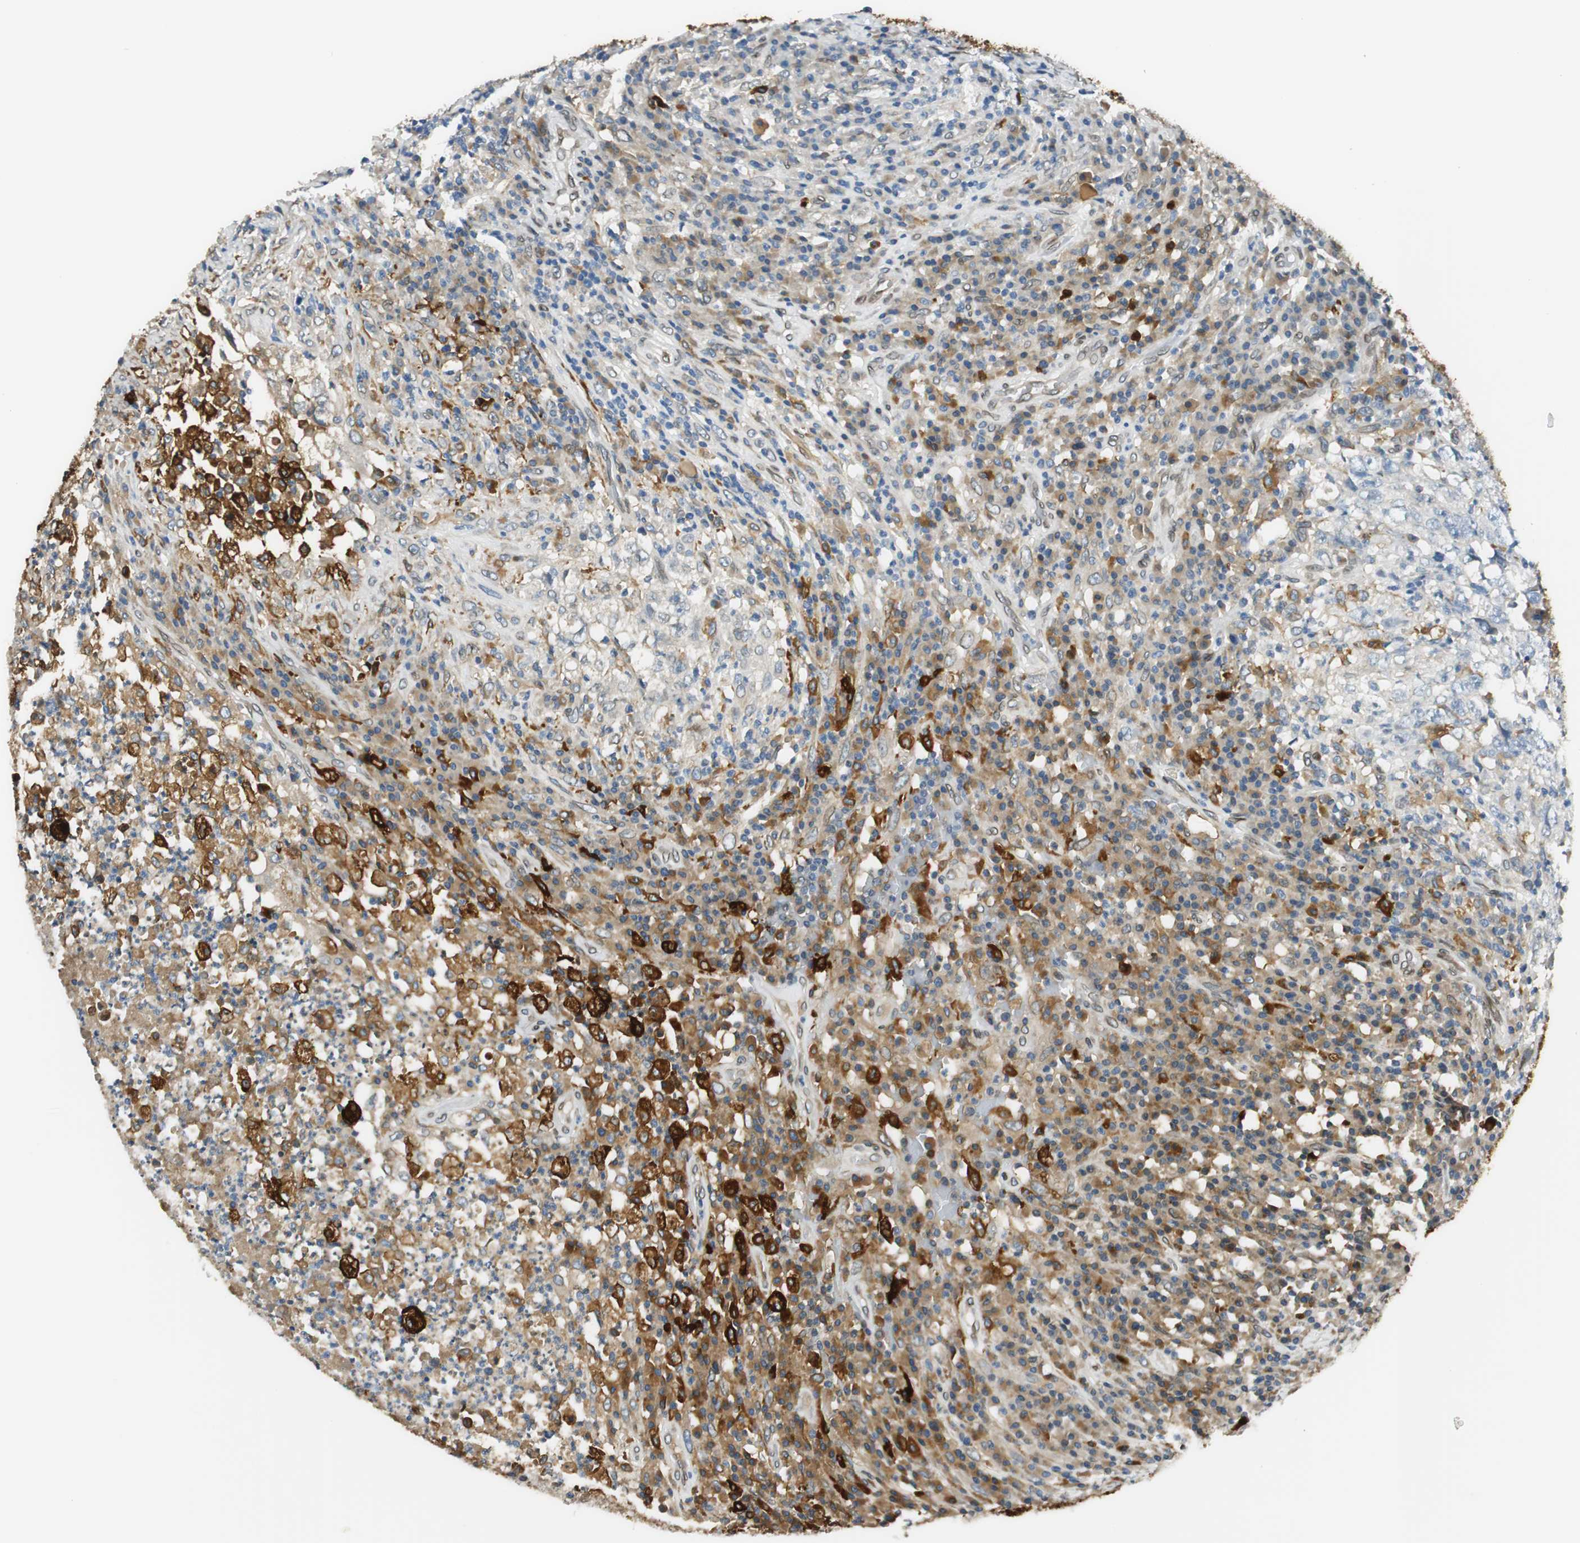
{"staining": {"intensity": "moderate", "quantity": "25%-75%", "location": "cytoplasmic/membranous"}, "tissue": "testis cancer", "cell_type": "Tumor cells", "image_type": "cancer", "snomed": [{"axis": "morphology", "description": "Necrosis, NOS"}, {"axis": "morphology", "description": "Carcinoma, Embryonal, NOS"}, {"axis": "topography", "description": "Testis"}], "caption": "A brown stain highlights moderate cytoplasmic/membranous expression of a protein in human testis embryonal carcinoma tumor cells.", "gene": "TMEM260", "patient": {"sex": "male", "age": 19}}